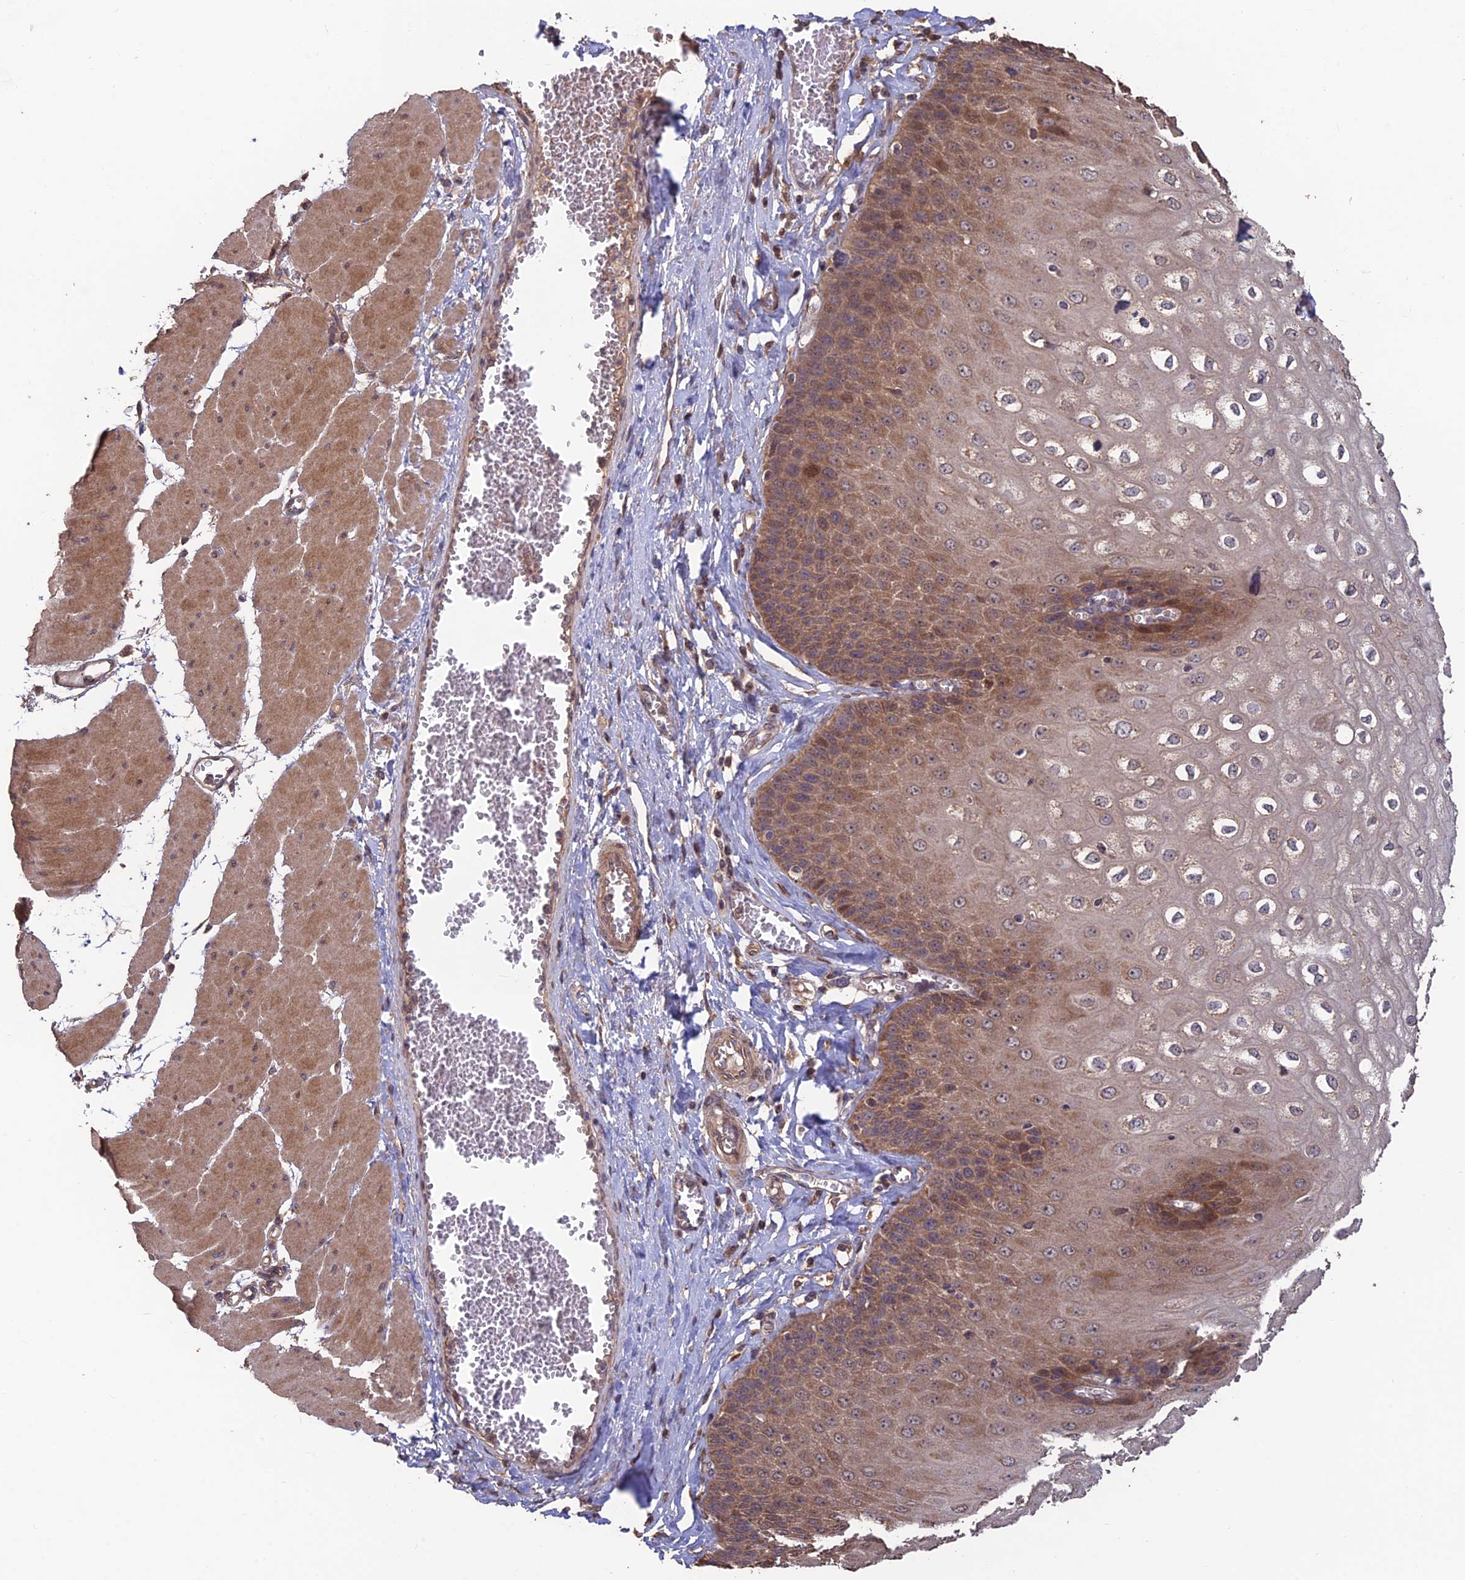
{"staining": {"intensity": "moderate", "quantity": ">75%", "location": "cytoplasmic/membranous"}, "tissue": "esophagus", "cell_type": "Squamous epithelial cells", "image_type": "normal", "snomed": [{"axis": "morphology", "description": "Normal tissue, NOS"}, {"axis": "topography", "description": "Esophagus"}], "caption": "High-magnification brightfield microscopy of unremarkable esophagus stained with DAB (brown) and counterstained with hematoxylin (blue). squamous epithelial cells exhibit moderate cytoplasmic/membranous positivity is present in about>75% of cells. Using DAB (brown) and hematoxylin (blue) stains, captured at high magnification using brightfield microscopy.", "gene": "SHISA5", "patient": {"sex": "male", "age": 60}}